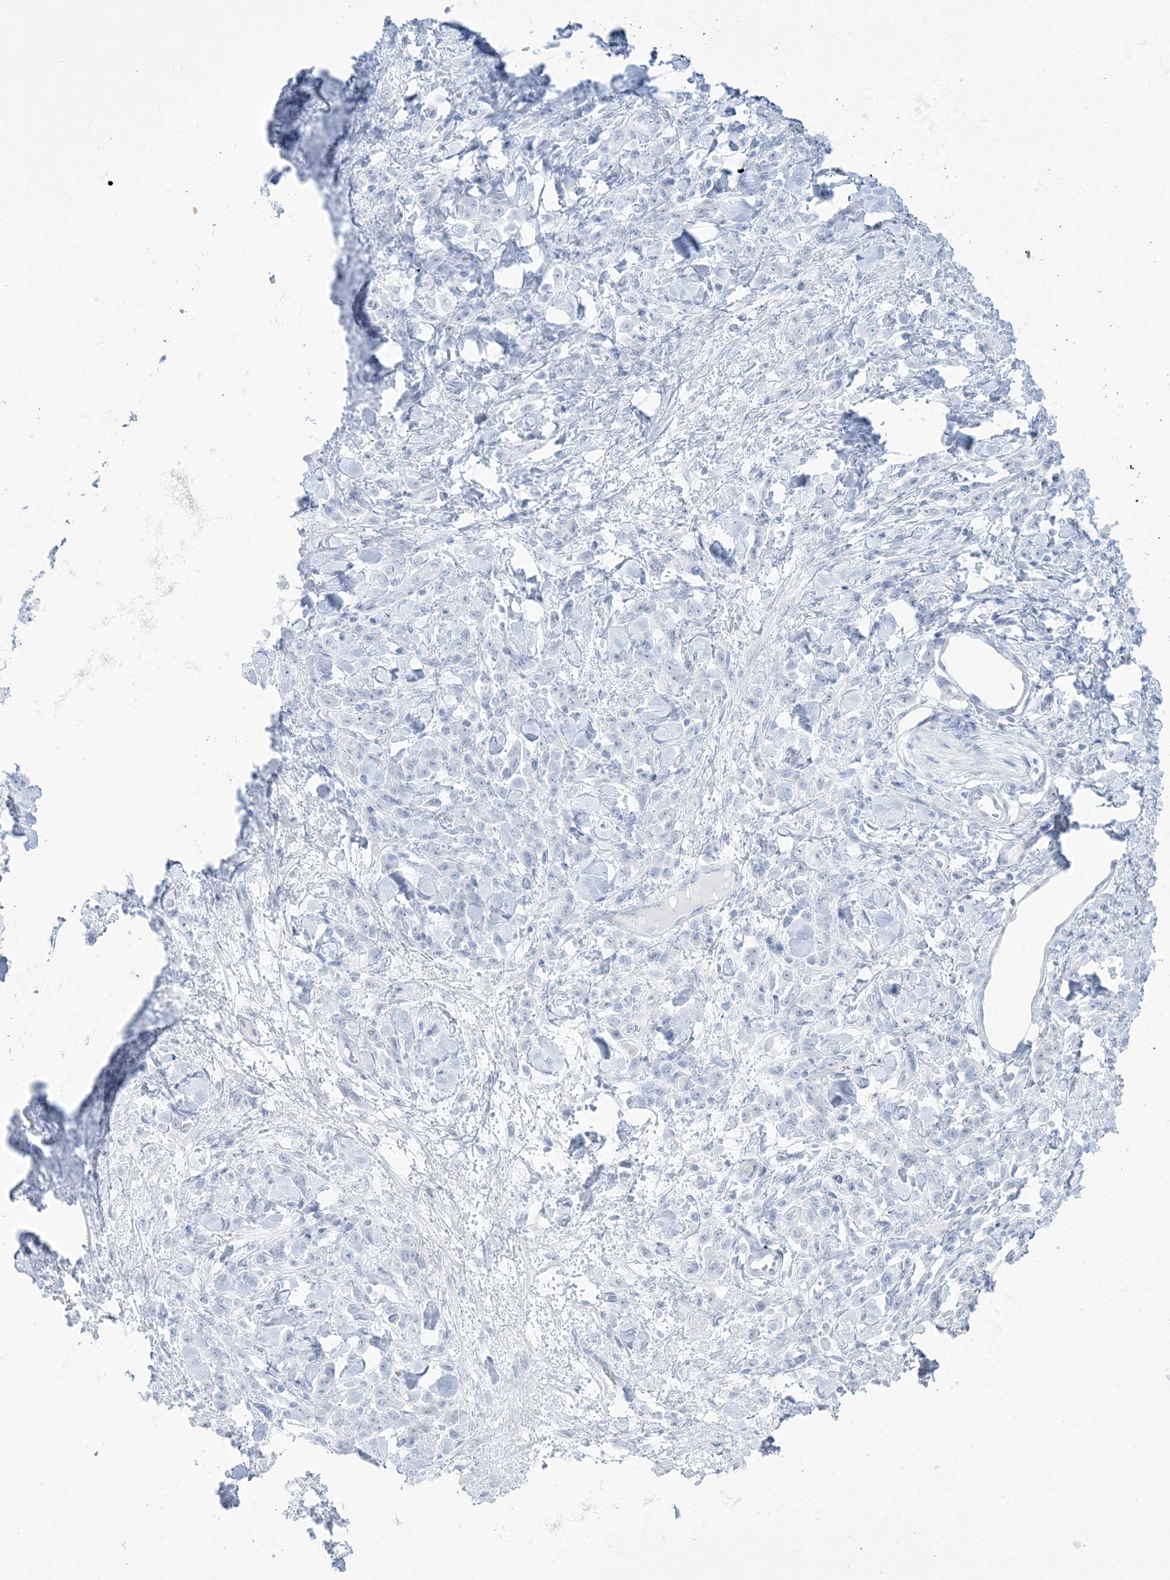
{"staining": {"intensity": "negative", "quantity": "none", "location": "none"}, "tissue": "stomach cancer", "cell_type": "Tumor cells", "image_type": "cancer", "snomed": [{"axis": "morphology", "description": "Normal tissue, NOS"}, {"axis": "morphology", "description": "Adenocarcinoma, NOS"}, {"axis": "topography", "description": "Stomach"}], "caption": "This is a photomicrograph of IHC staining of stomach adenocarcinoma, which shows no expression in tumor cells.", "gene": "AGXT", "patient": {"sex": "male", "age": 82}}